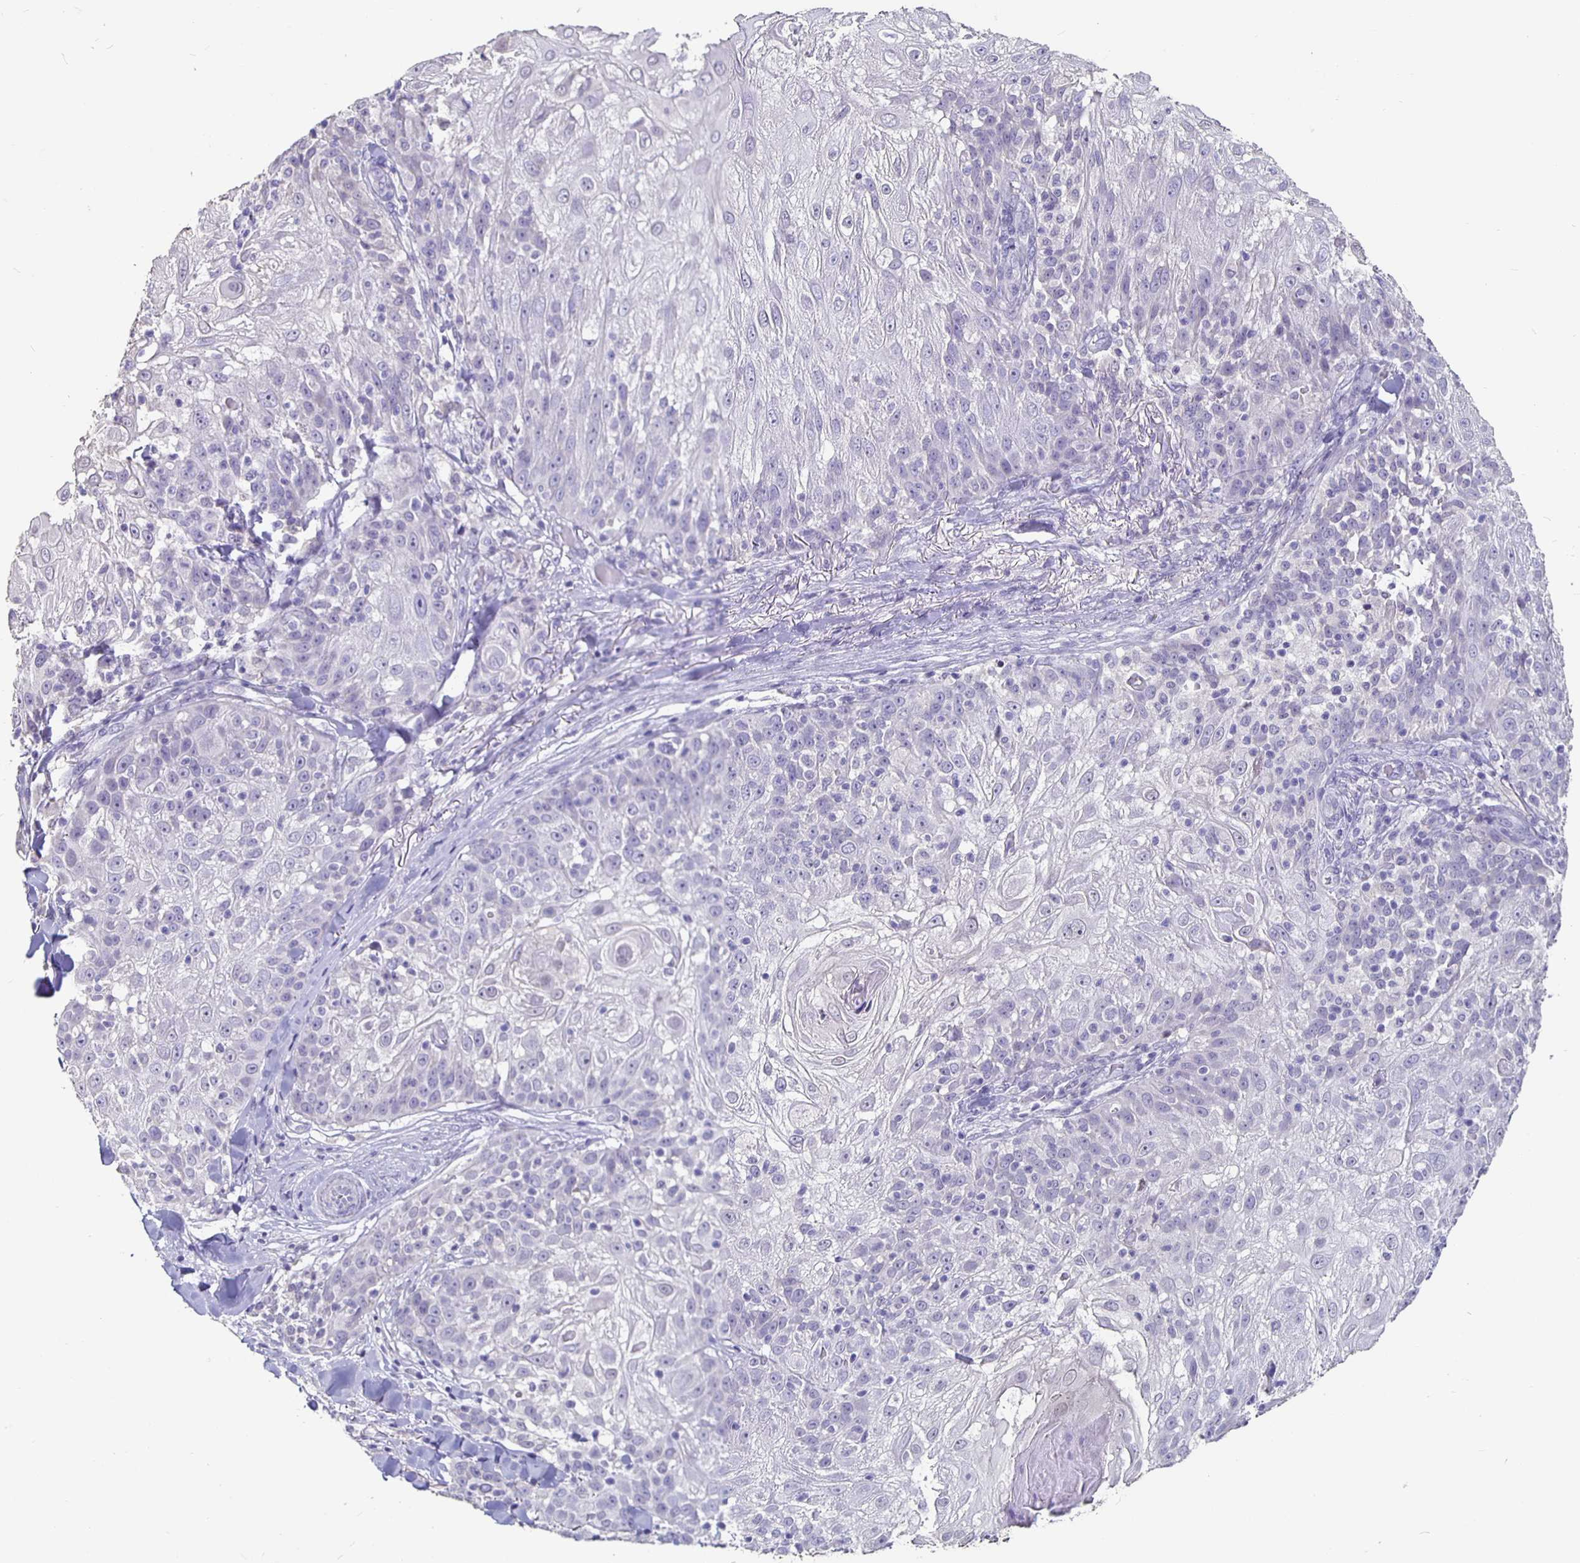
{"staining": {"intensity": "negative", "quantity": "none", "location": "none"}, "tissue": "skin cancer", "cell_type": "Tumor cells", "image_type": "cancer", "snomed": [{"axis": "morphology", "description": "Normal tissue, NOS"}, {"axis": "morphology", "description": "Squamous cell carcinoma, NOS"}, {"axis": "topography", "description": "Skin"}], "caption": "Skin squamous cell carcinoma was stained to show a protein in brown. There is no significant staining in tumor cells.", "gene": "GPX4", "patient": {"sex": "female", "age": 83}}